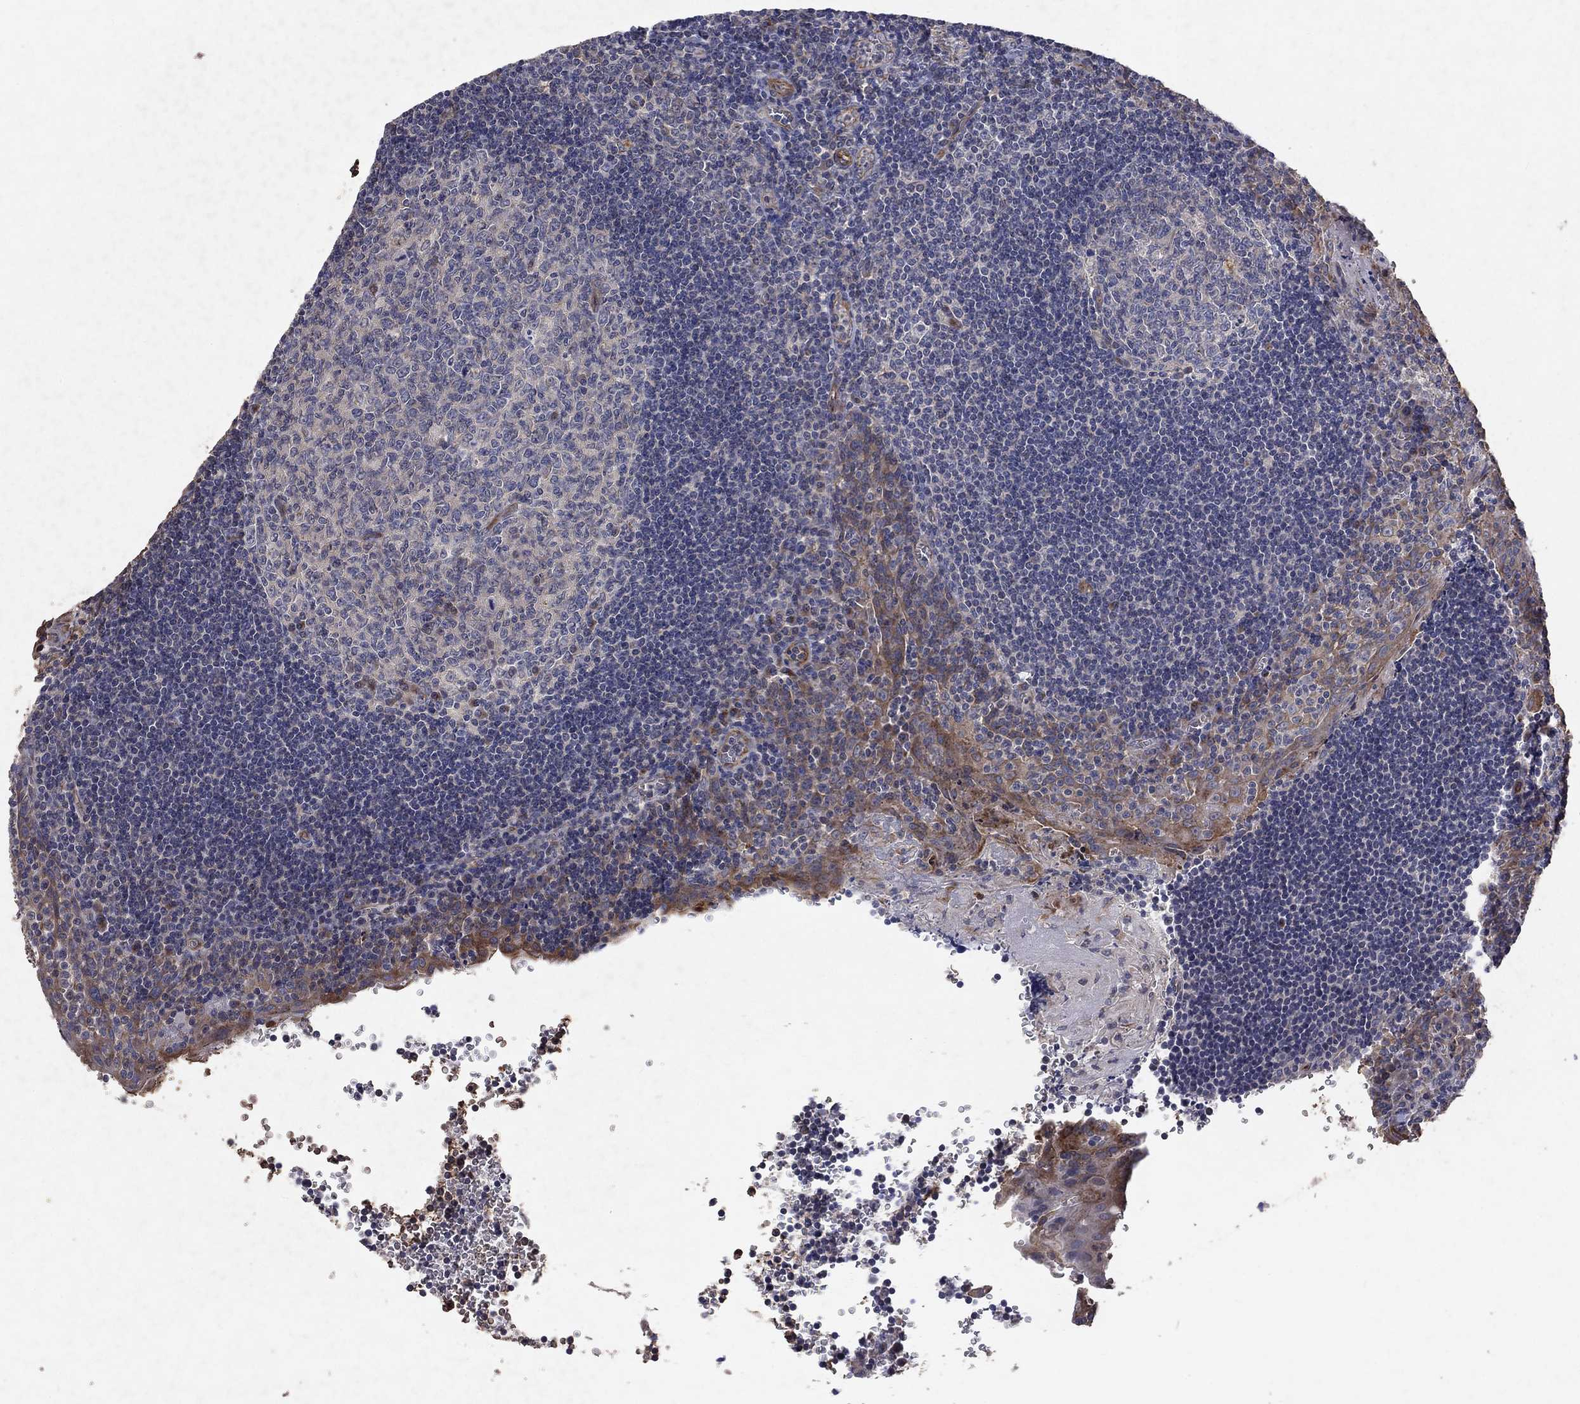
{"staining": {"intensity": "strong", "quantity": "<25%", "location": "cytoplasmic/membranous"}, "tissue": "tonsil", "cell_type": "Germinal center cells", "image_type": "normal", "snomed": [{"axis": "morphology", "description": "Normal tissue, NOS"}, {"axis": "morphology", "description": "Inflammation, NOS"}, {"axis": "topography", "description": "Tonsil"}], "caption": "DAB (3,3'-diaminobenzidine) immunohistochemical staining of benign human tonsil demonstrates strong cytoplasmic/membranous protein expression in about <25% of germinal center cells. The staining was performed using DAB, with brown indicating positive protein expression. Nuclei are stained blue with hematoxylin.", "gene": "FRG1", "patient": {"sex": "female", "age": 31}}